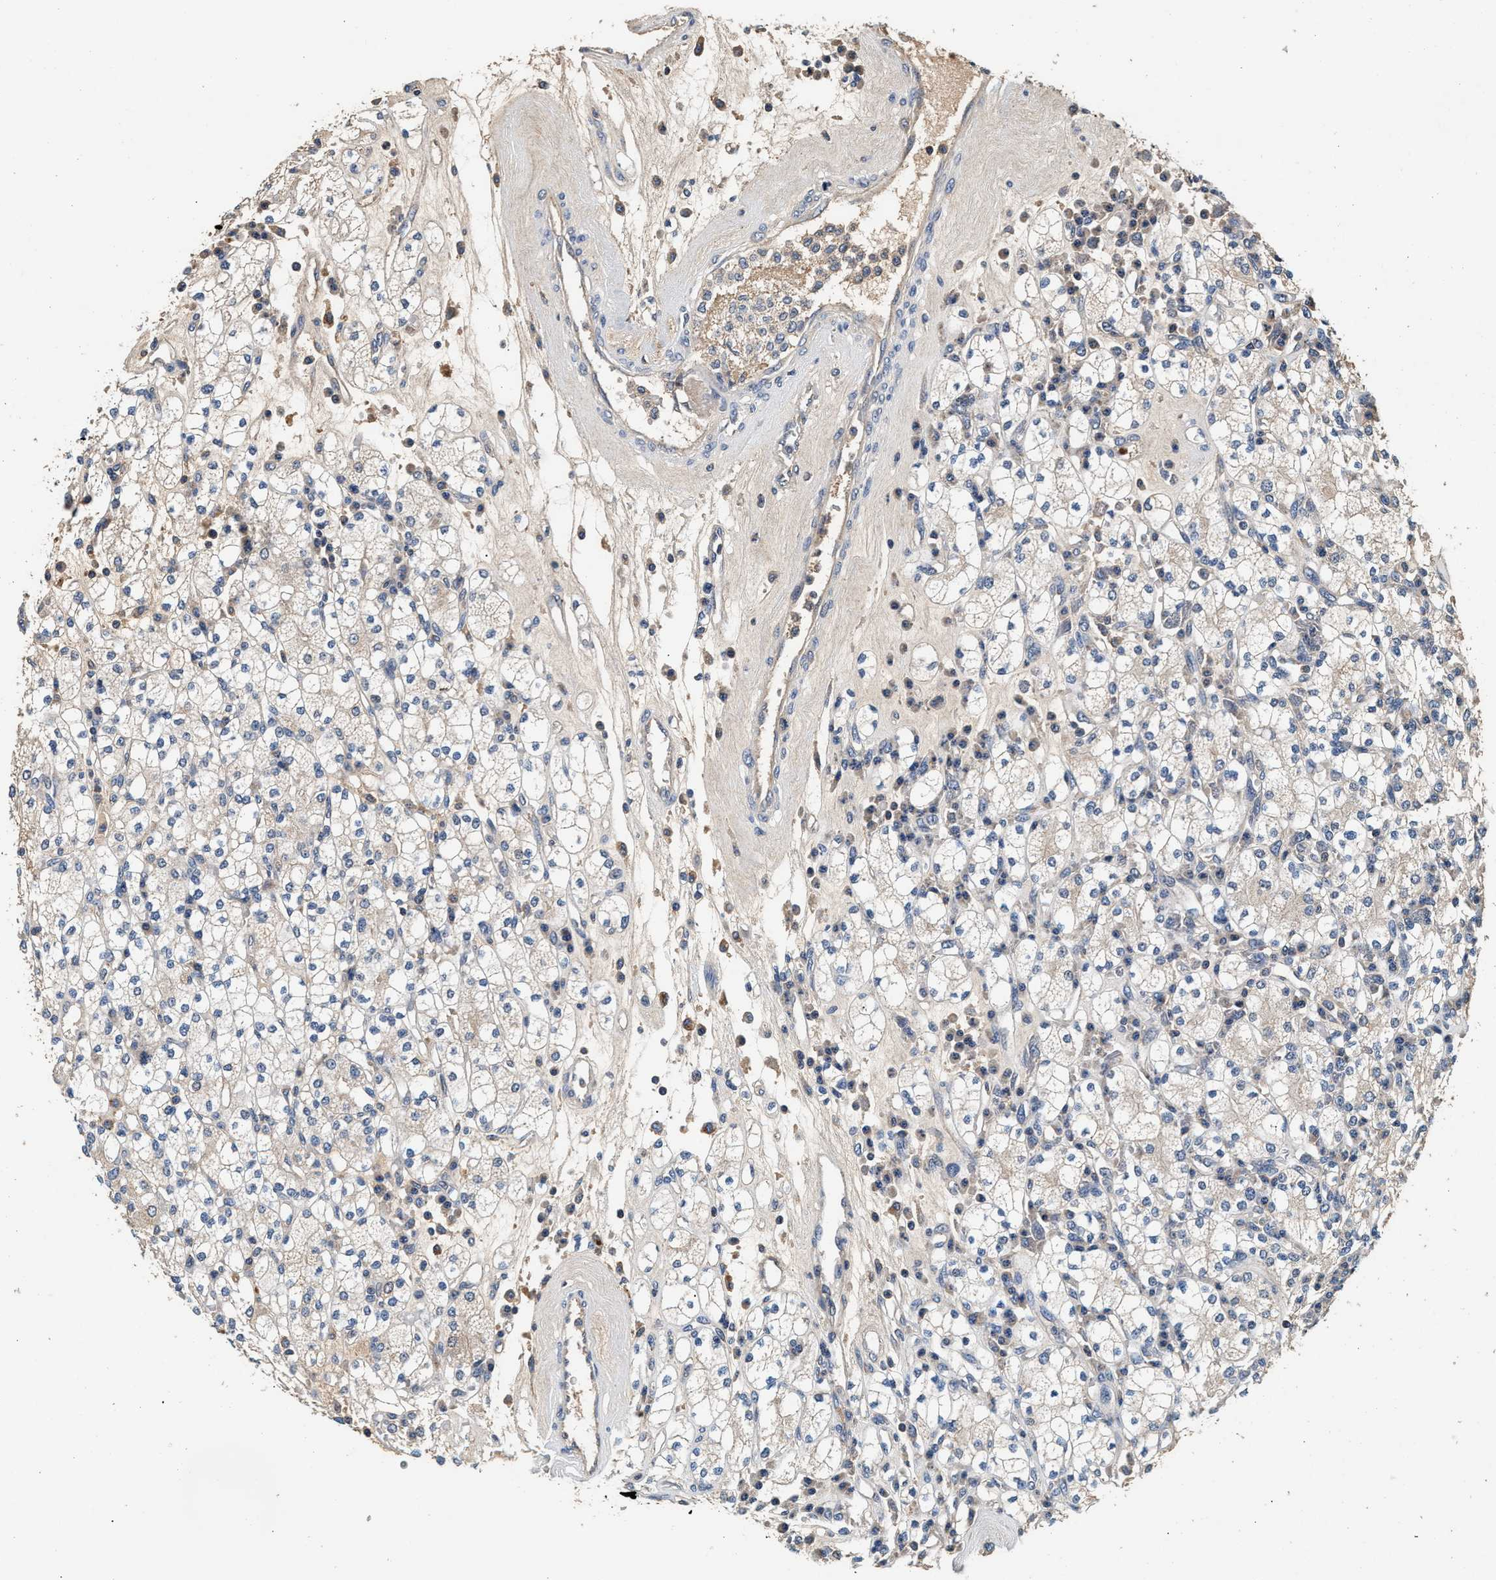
{"staining": {"intensity": "negative", "quantity": "none", "location": "none"}, "tissue": "renal cancer", "cell_type": "Tumor cells", "image_type": "cancer", "snomed": [{"axis": "morphology", "description": "Adenocarcinoma, NOS"}, {"axis": "topography", "description": "Kidney"}], "caption": "Protein analysis of renal cancer reveals no significant positivity in tumor cells.", "gene": "PTGR3", "patient": {"sex": "male", "age": 77}}